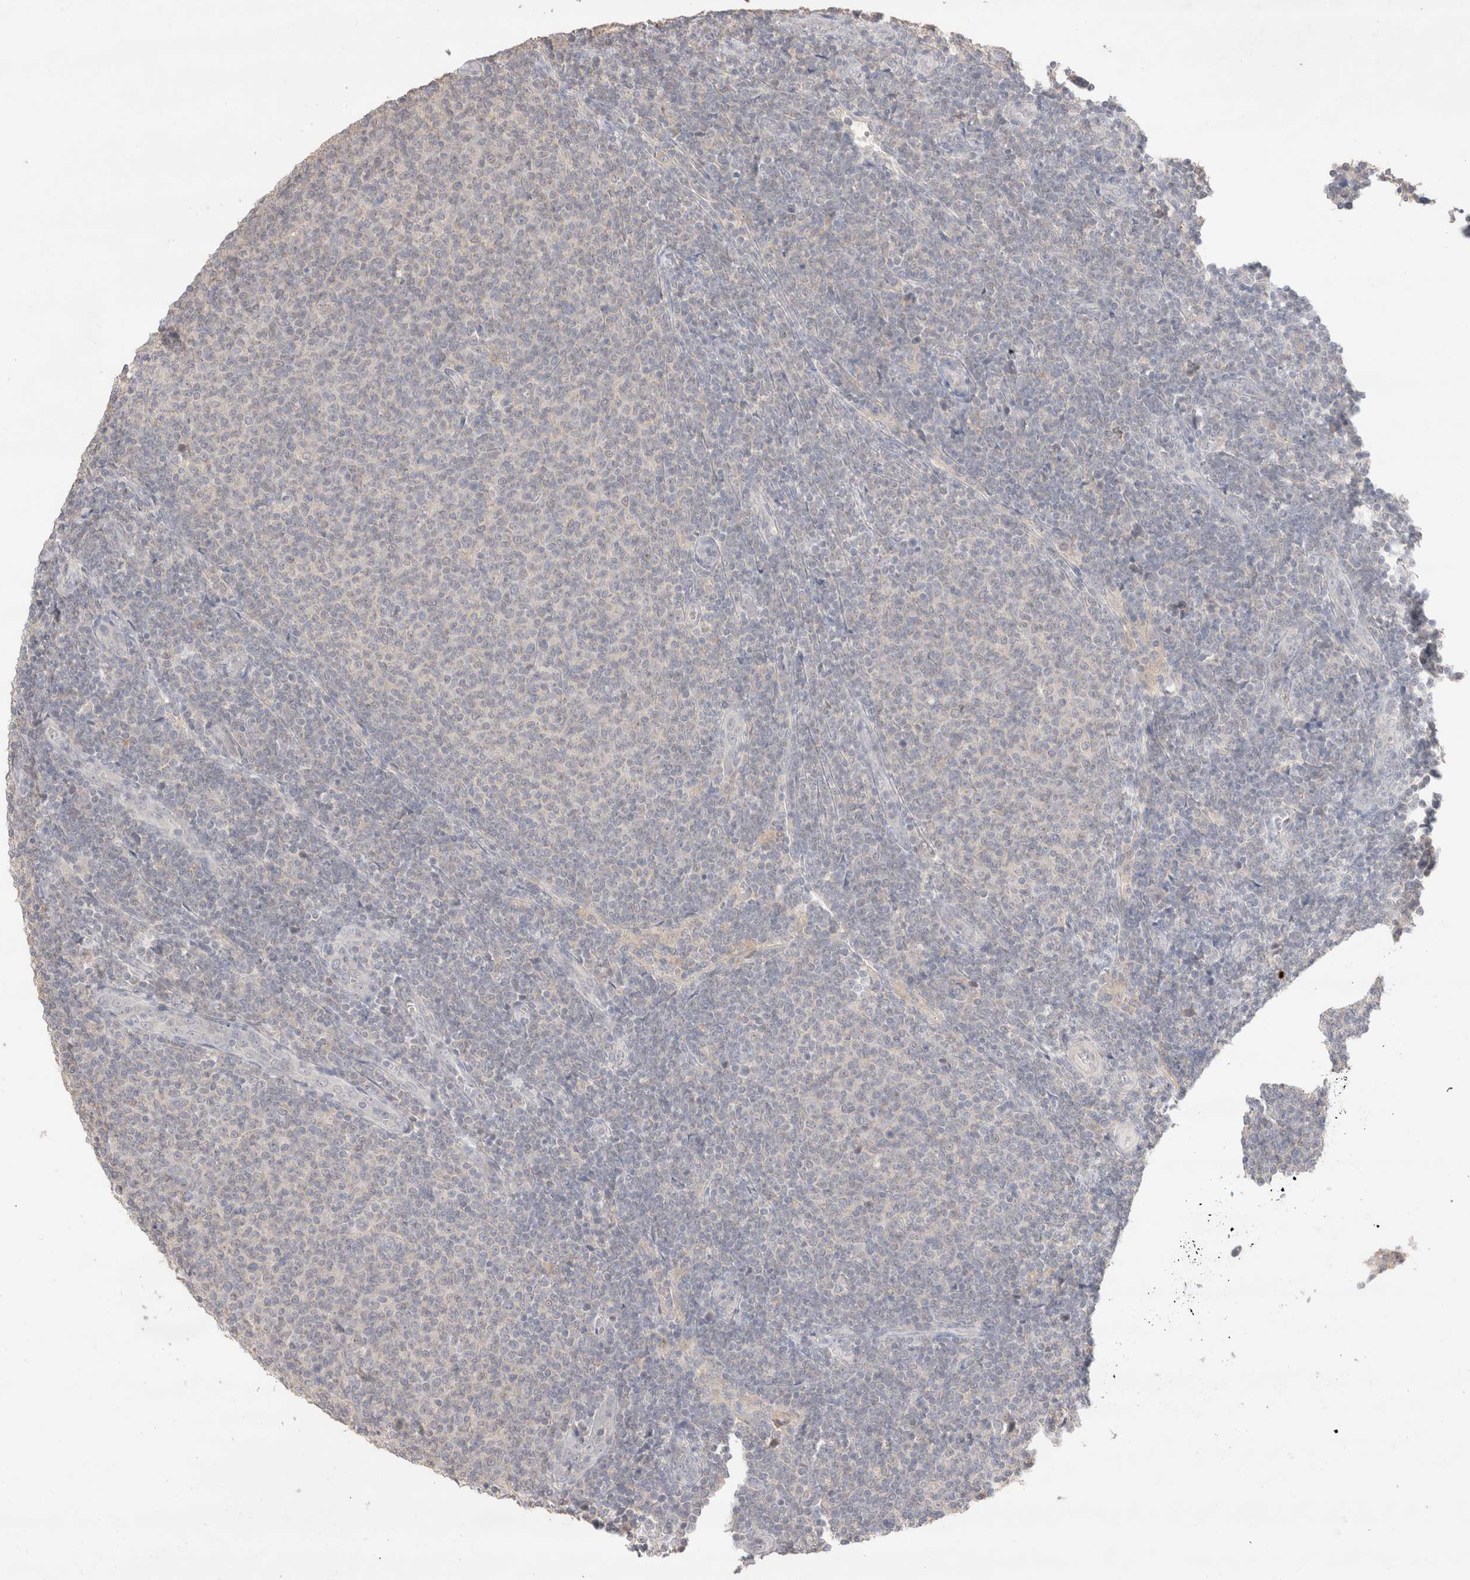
{"staining": {"intensity": "negative", "quantity": "none", "location": "none"}, "tissue": "lymphoma", "cell_type": "Tumor cells", "image_type": "cancer", "snomed": [{"axis": "morphology", "description": "Malignant lymphoma, non-Hodgkin's type, Low grade"}, {"axis": "topography", "description": "Lymph node"}], "caption": "A micrograph of human low-grade malignant lymphoma, non-Hodgkin's type is negative for staining in tumor cells.", "gene": "TRIM41", "patient": {"sex": "male", "age": 66}}